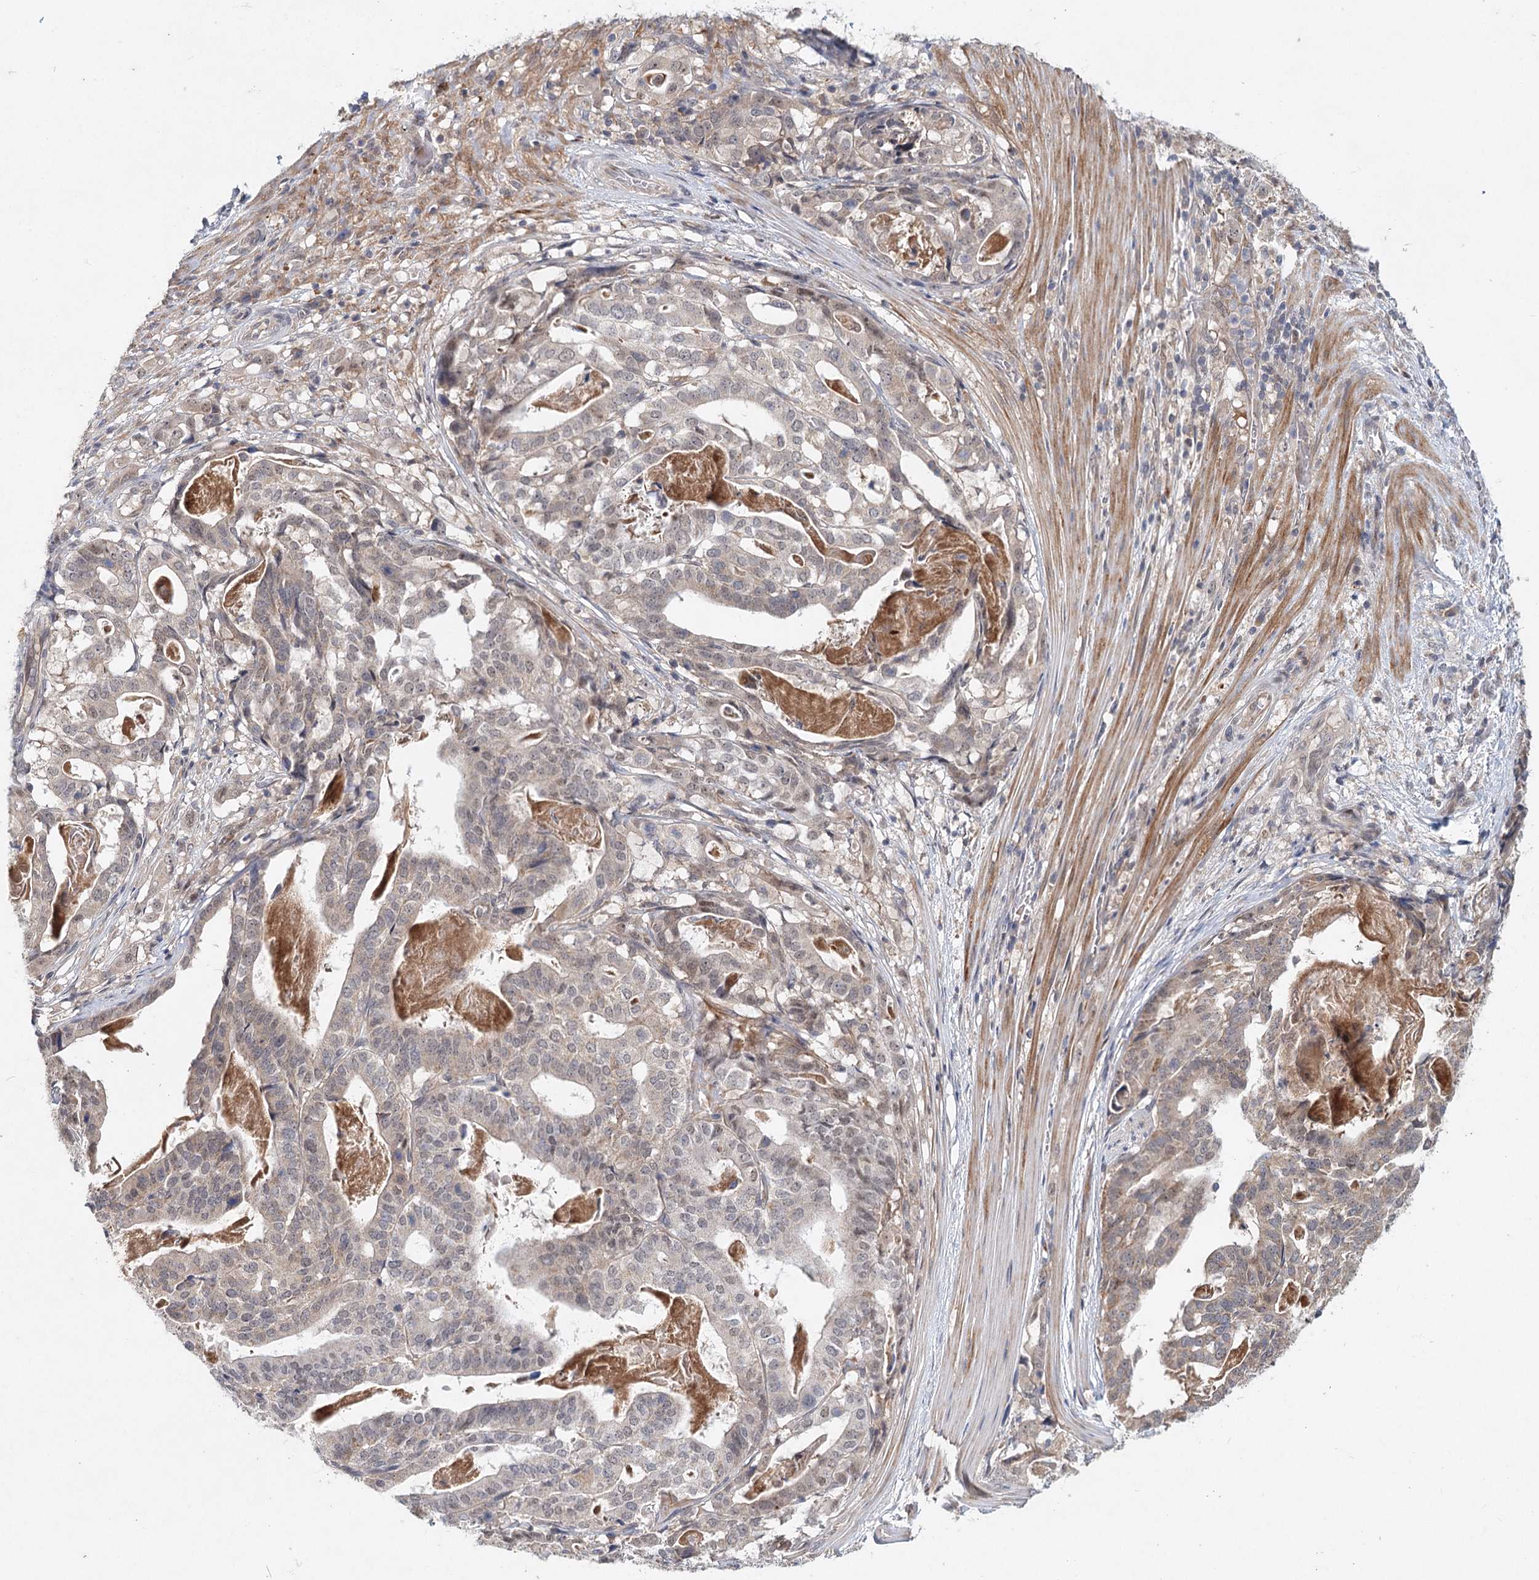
{"staining": {"intensity": "weak", "quantity": "25%-75%", "location": "cytoplasmic/membranous"}, "tissue": "stomach cancer", "cell_type": "Tumor cells", "image_type": "cancer", "snomed": [{"axis": "morphology", "description": "Adenocarcinoma, NOS"}, {"axis": "topography", "description": "Stomach"}], "caption": "About 25%-75% of tumor cells in stomach adenocarcinoma reveal weak cytoplasmic/membranous protein positivity as visualized by brown immunohistochemical staining.", "gene": "AP3B1", "patient": {"sex": "male", "age": 48}}